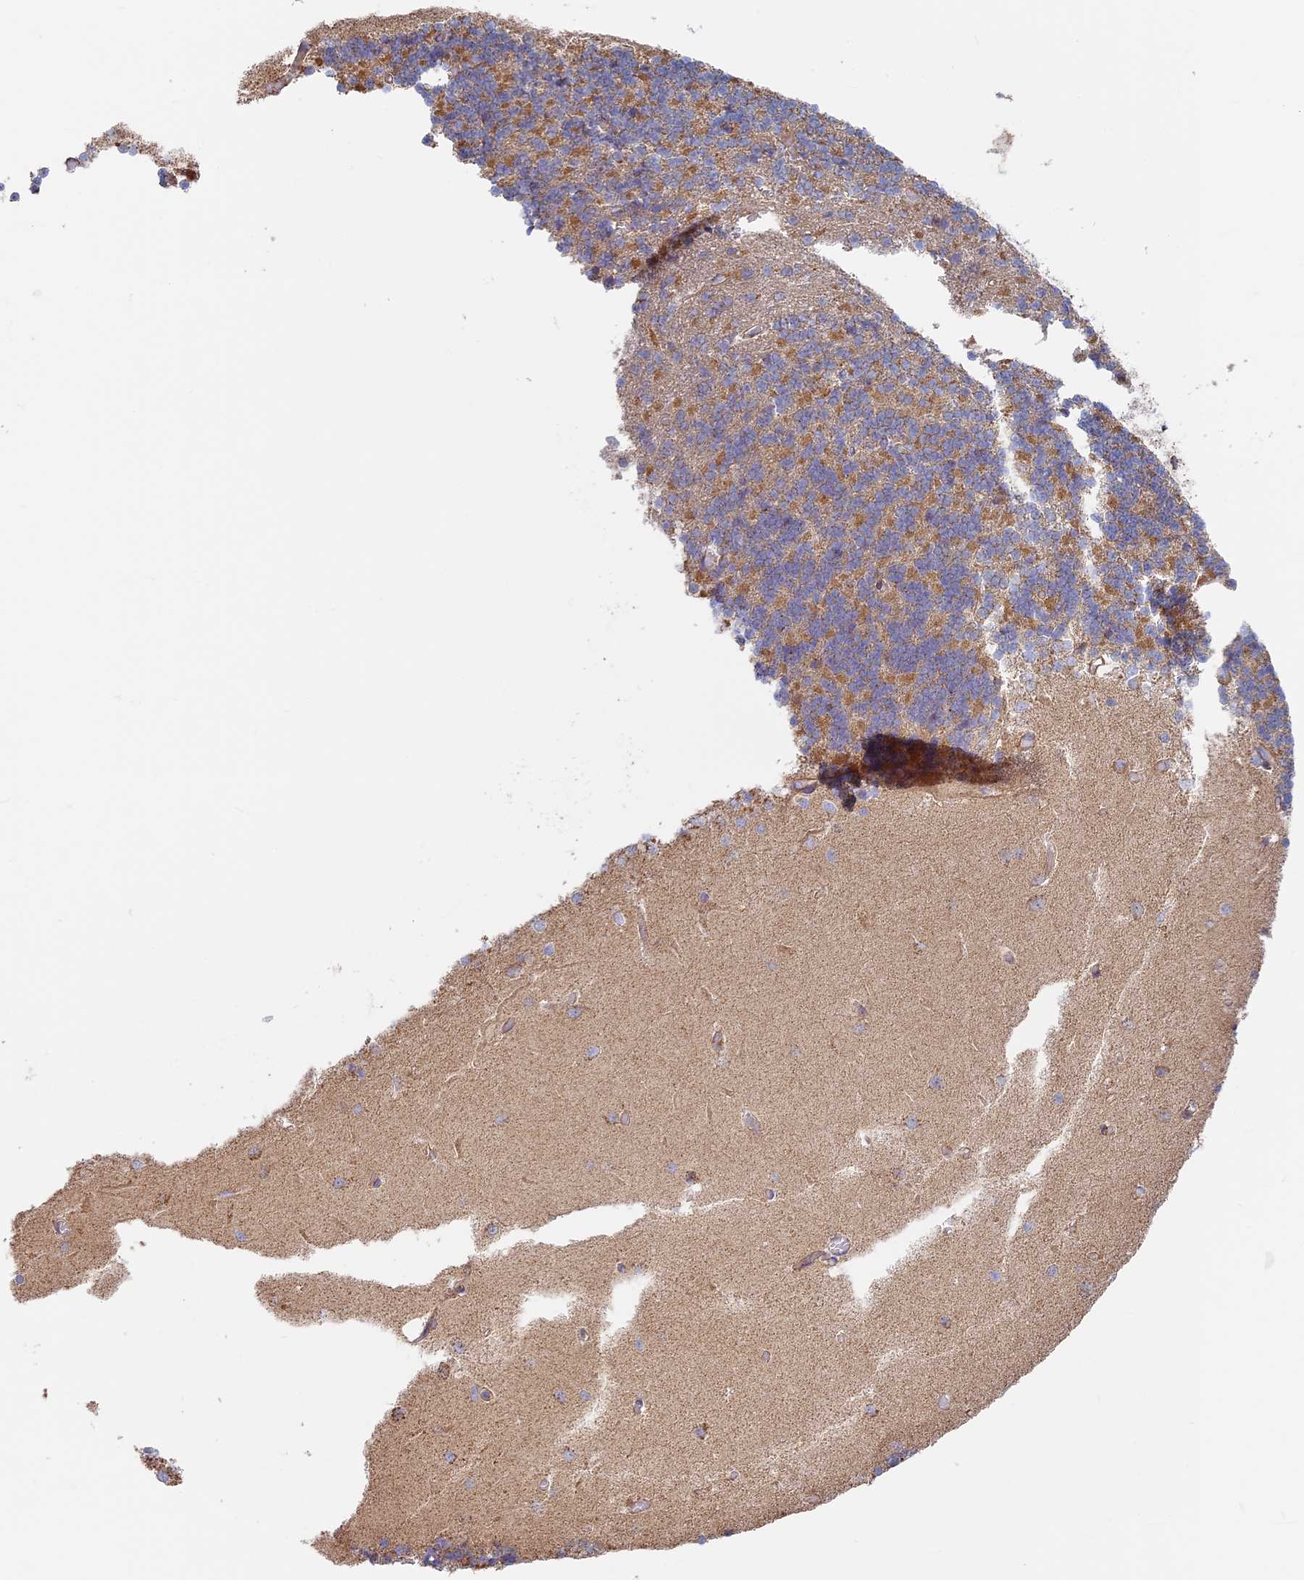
{"staining": {"intensity": "moderate", "quantity": "25%-75%", "location": "cytoplasmic/membranous,nuclear"}, "tissue": "cerebellum", "cell_type": "Cells in granular layer", "image_type": "normal", "snomed": [{"axis": "morphology", "description": "Normal tissue, NOS"}, {"axis": "topography", "description": "Cerebellum"}], "caption": "A photomicrograph of cerebellum stained for a protein demonstrates moderate cytoplasmic/membranous,nuclear brown staining in cells in granular layer. Immunohistochemistry stains the protein in brown and the nuclei are stained blue.", "gene": "DDA1", "patient": {"sex": "male", "age": 37}}